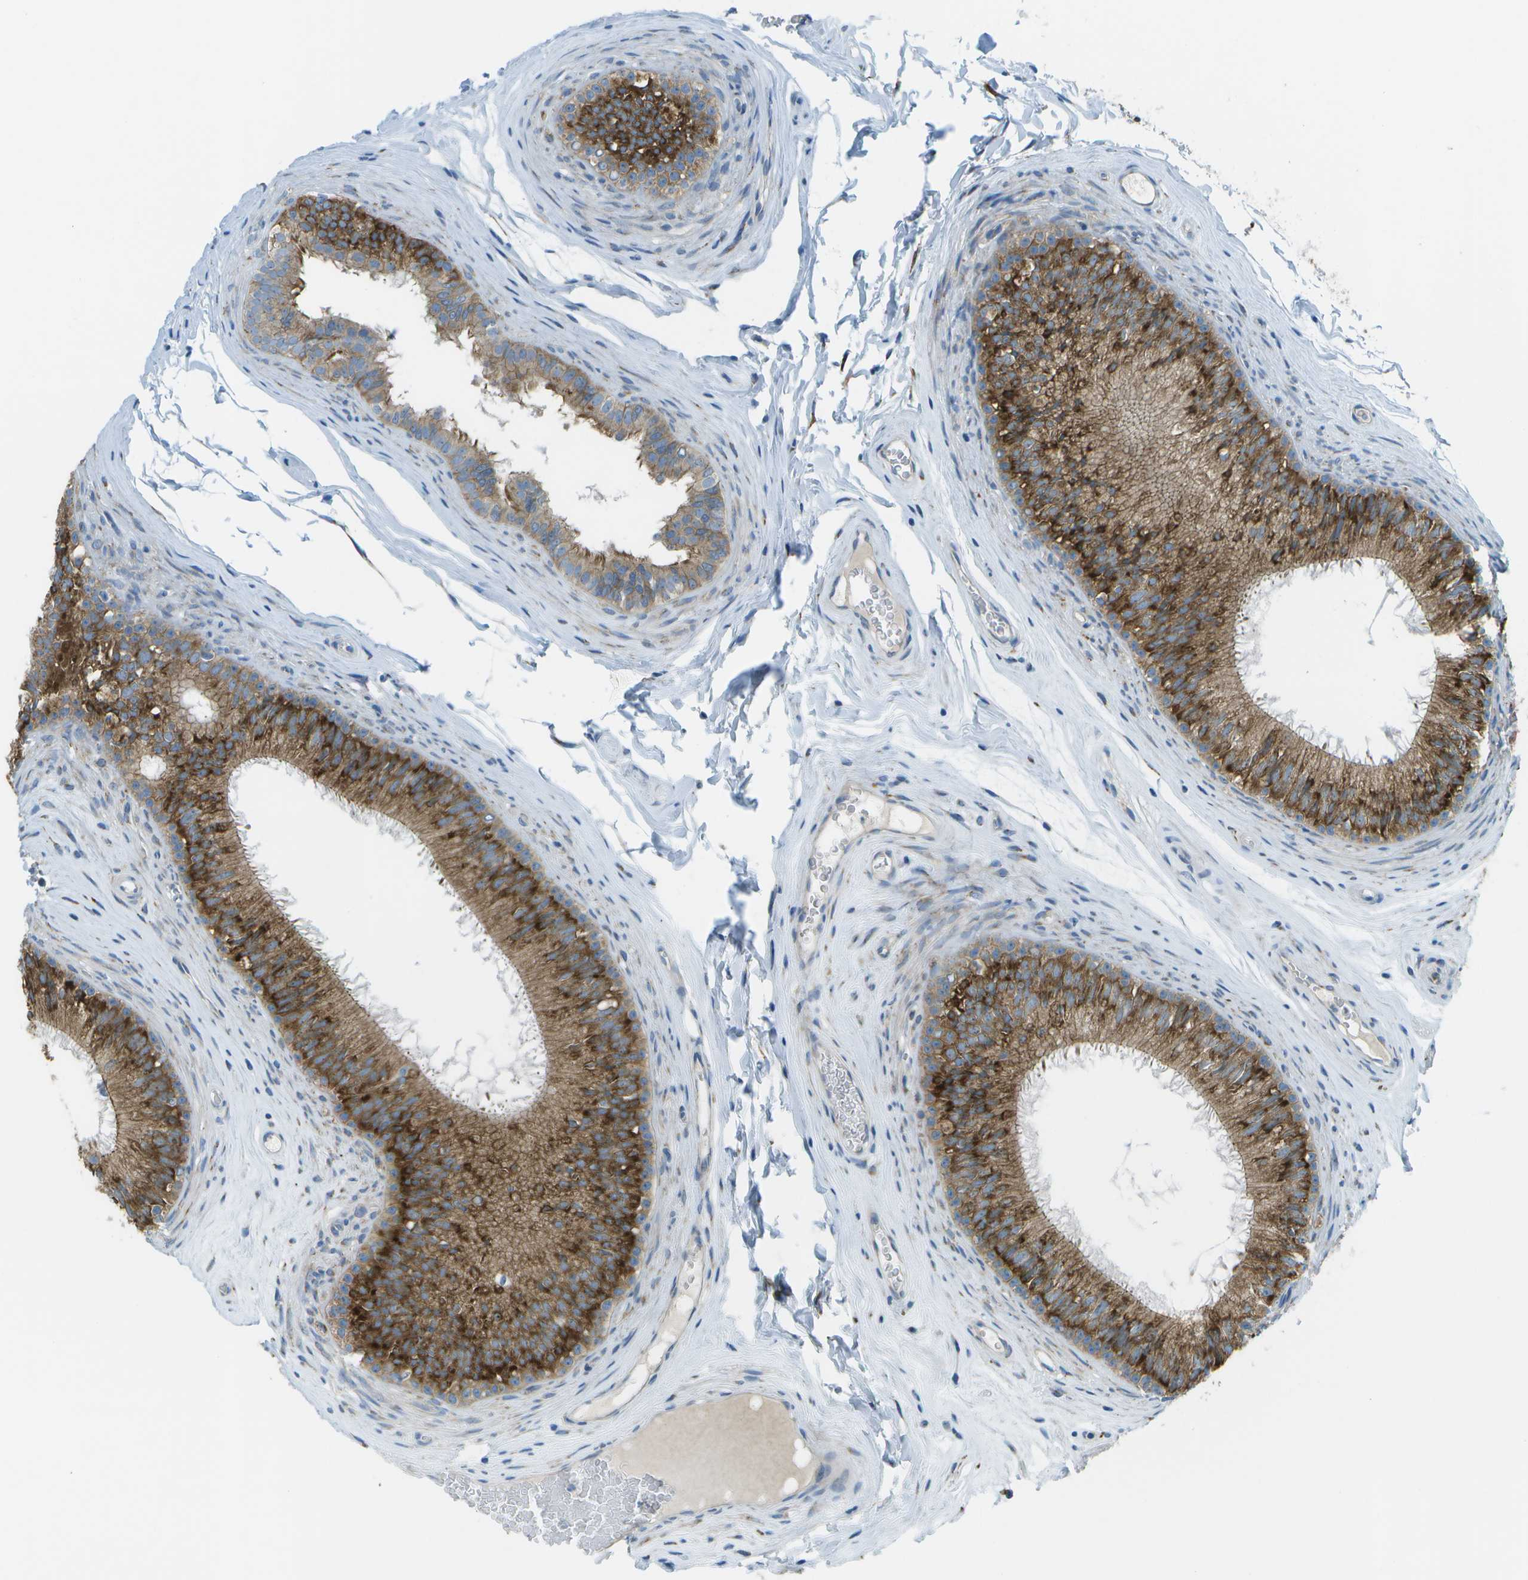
{"staining": {"intensity": "strong", "quantity": ">75%", "location": "cytoplasmic/membranous"}, "tissue": "epididymis", "cell_type": "Glandular cells", "image_type": "normal", "snomed": [{"axis": "morphology", "description": "Normal tissue, NOS"}, {"axis": "topography", "description": "Testis"}, {"axis": "topography", "description": "Epididymis"}], "caption": "DAB (3,3'-diaminobenzidine) immunohistochemical staining of unremarkable epididymis displays strong cytoplasmic/membranous protein expression in about >75% of glandular cells. The staining was performed using DAB to visualize the protein expression in brown, while the nuclei were stained in blue with hematoxylin (Magnification: 20x).", "gene": "KCTD3", "patient": {"sex": "male", "age": 36}}